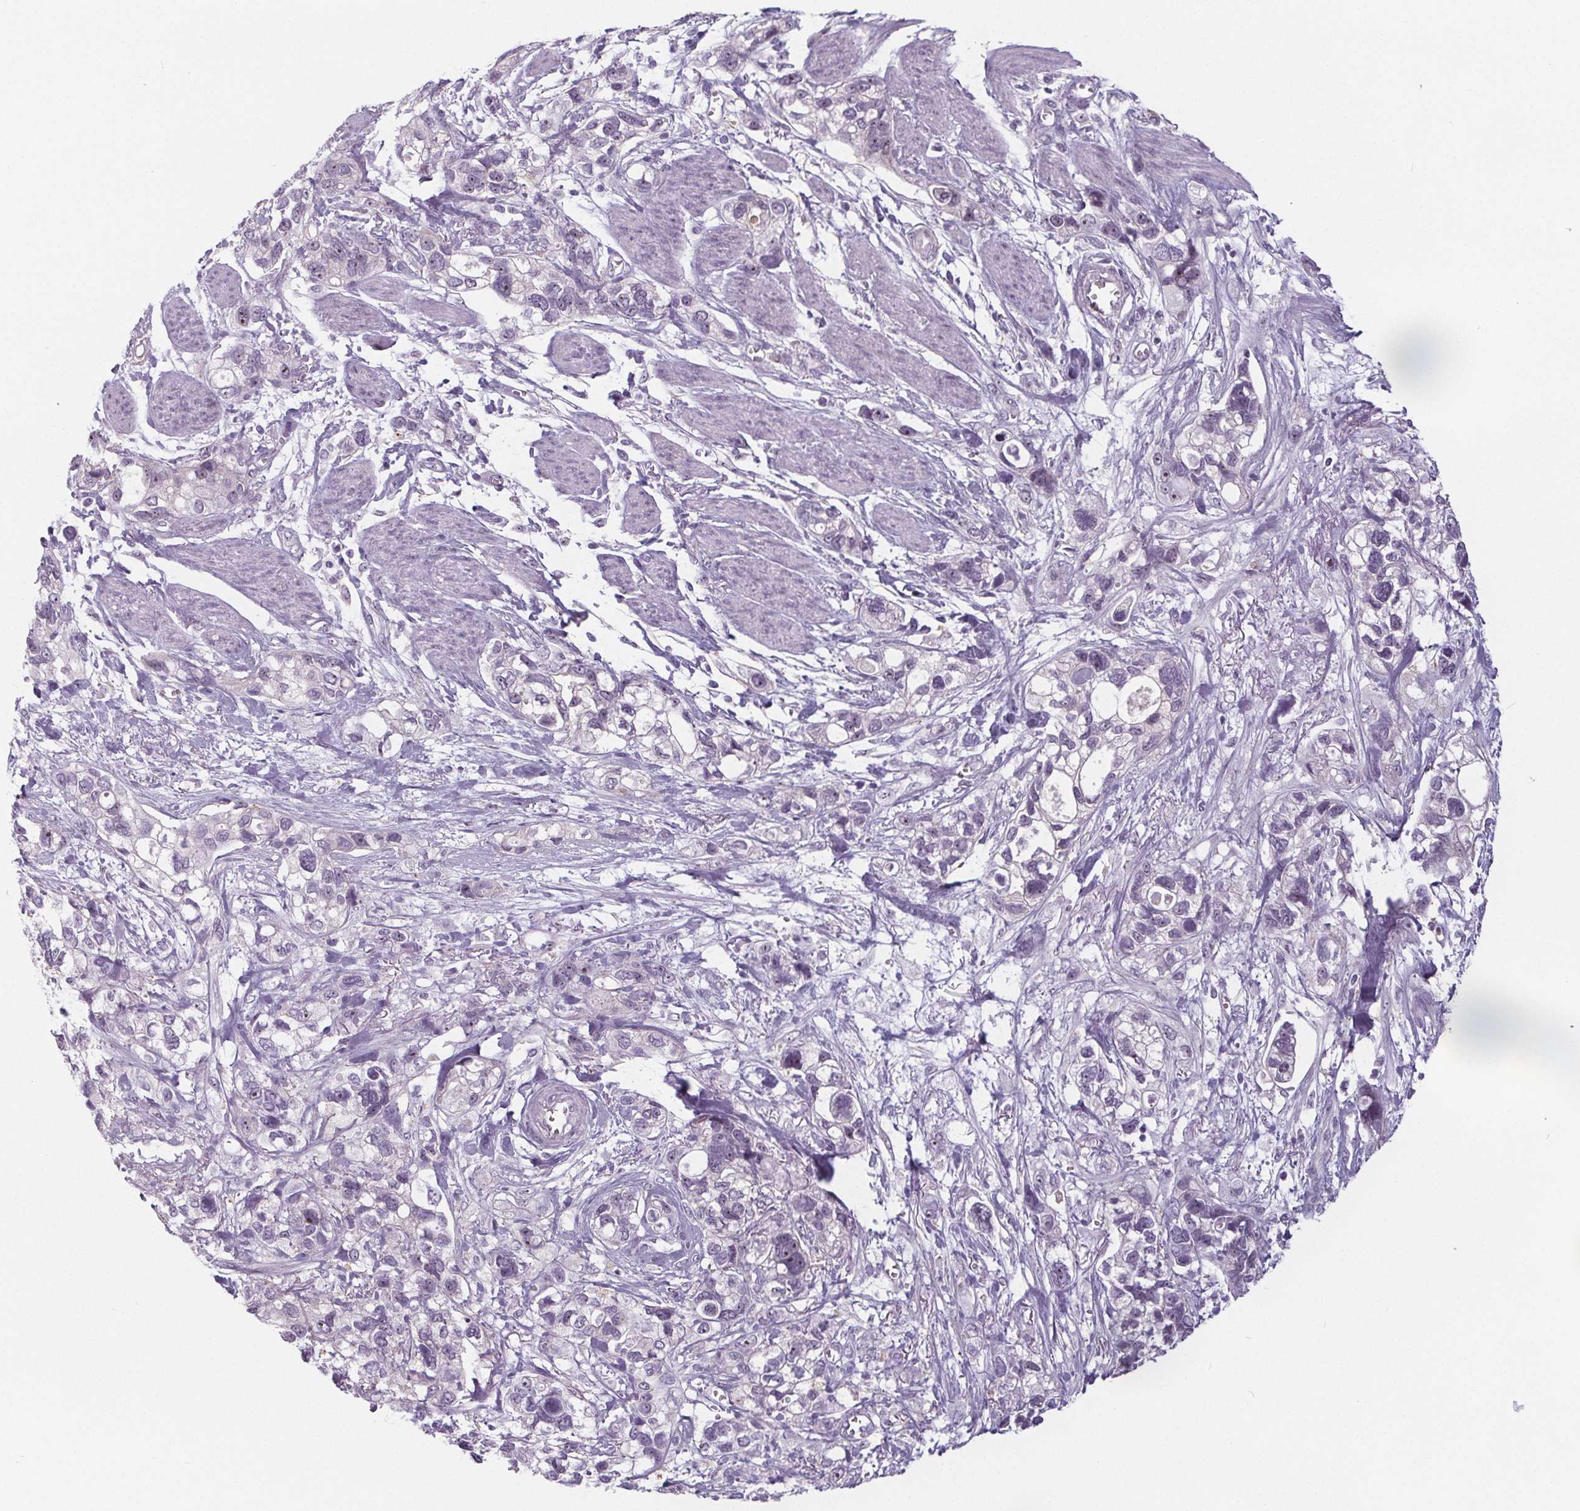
{"staining": {"intensity": "weak", "quantity": "<25%", "location": "nuclear"}, "tissue": "stomach cancer", "cell_type": "Tumor cells", "image_type": "cancer", "snomed": [{"axis": "morphology", "description": "Adenocarcinoma, NOS"}, {"axis": "topography", "description": "Stomach, upper"}], "caption": "An IHC micrograph of stomach adenocarcinoma is shown. There is no staining in tumor cells of stomach adenocarcinoma.", "gene": "NOLC1", "patient": {"sex": "female", "age": 81}}